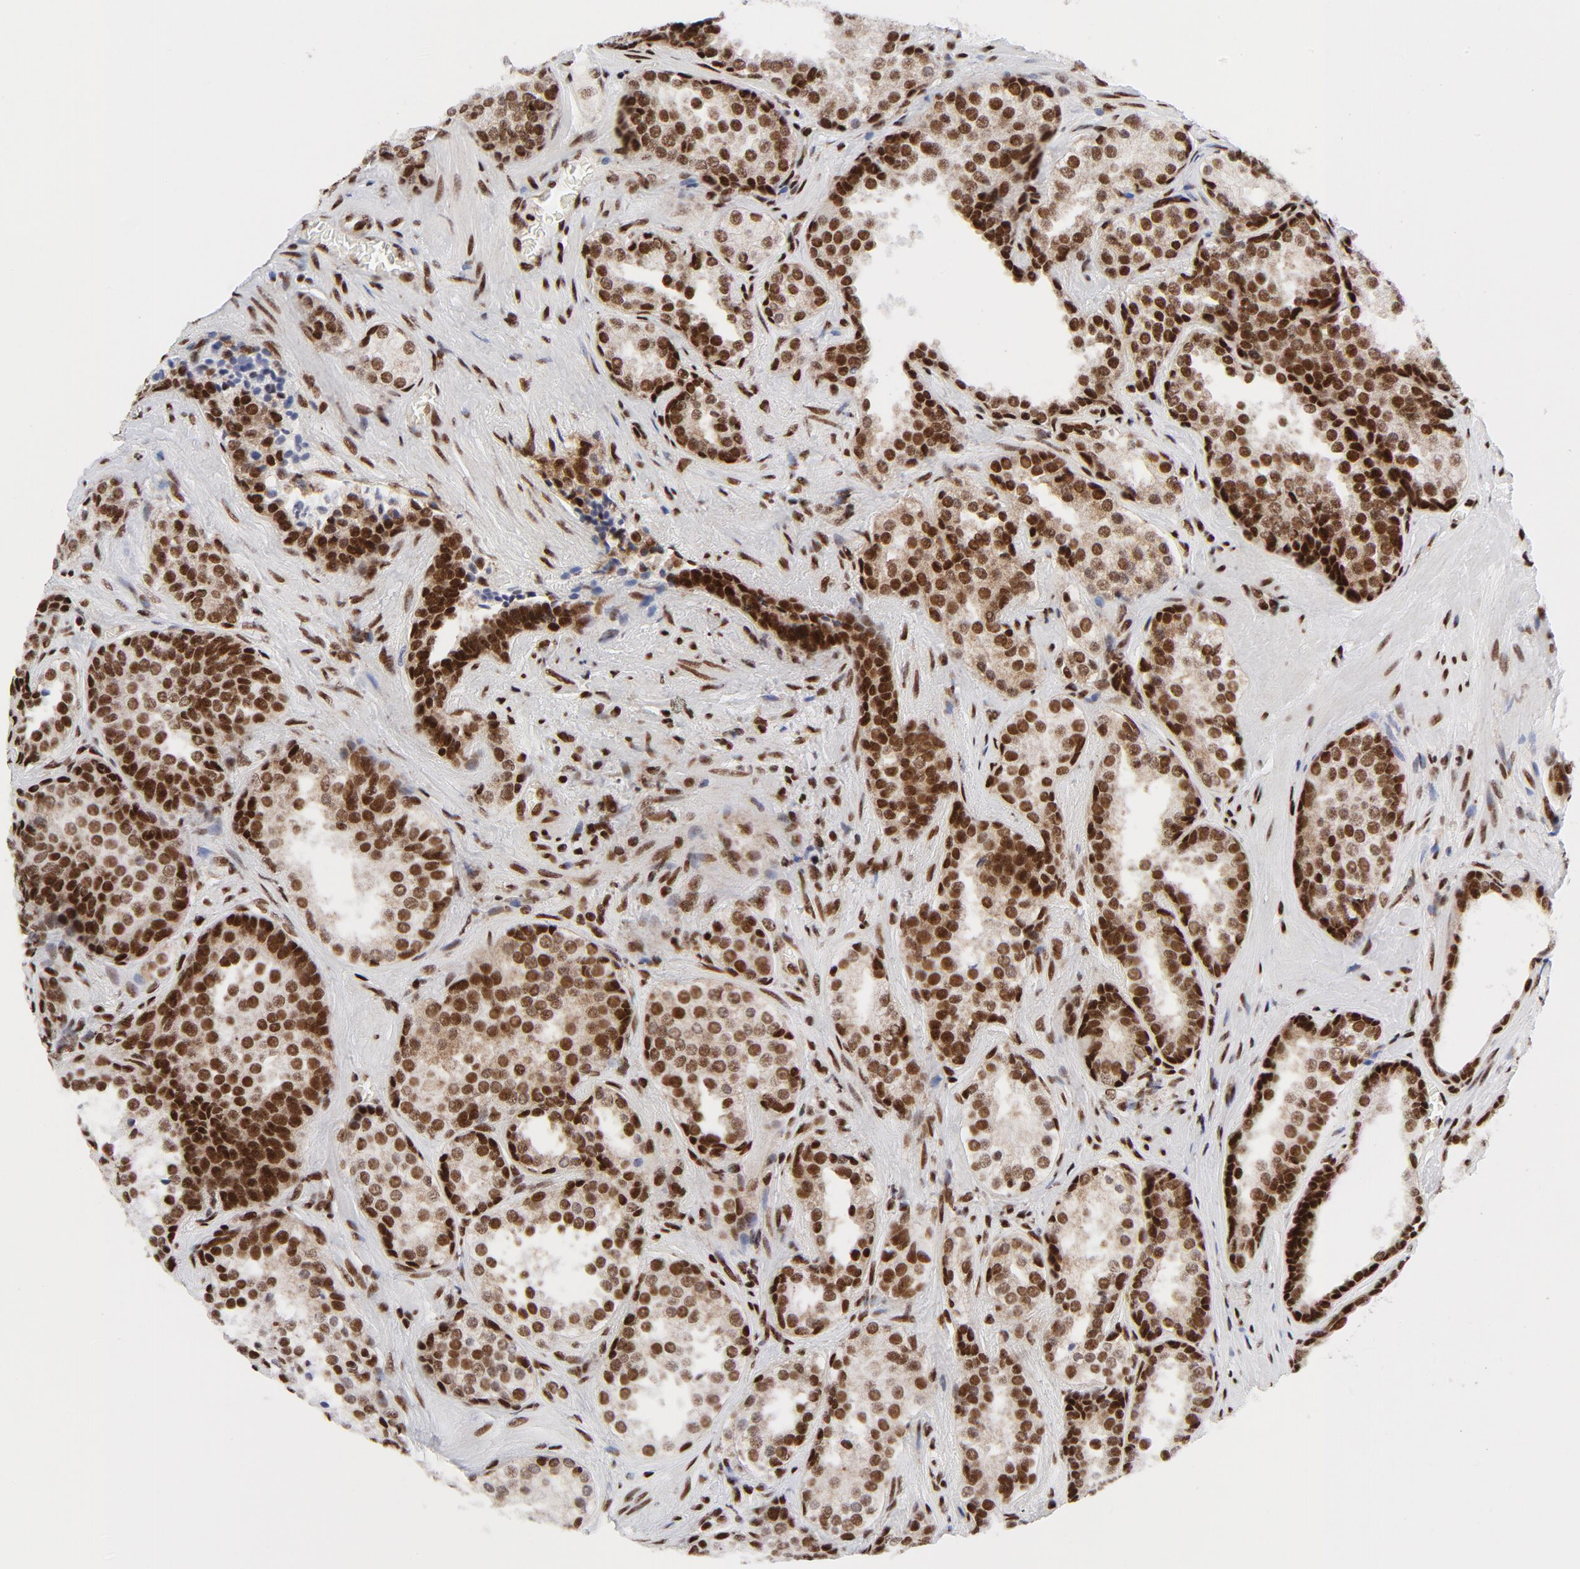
{"staining": {"intensity": "strong", "quantity": ">75%", "location": "nuclear"}, "tissue": "prostate cancer", "cell_type": "Tumor cells", "image_type": "cancer", "snomed": [{"axis": "morphology", "description": "Adenocarcinoma, High grade"}, {"axis": "topography", "description": "Prostate"}], "caption": "A brown stain shows strong nuclear positivity of a protein in human prostate adenocarcinoma (high-grade) tumor cells.", "gene": "NFYB", "patient": {"sex": "male", "age": 70}}